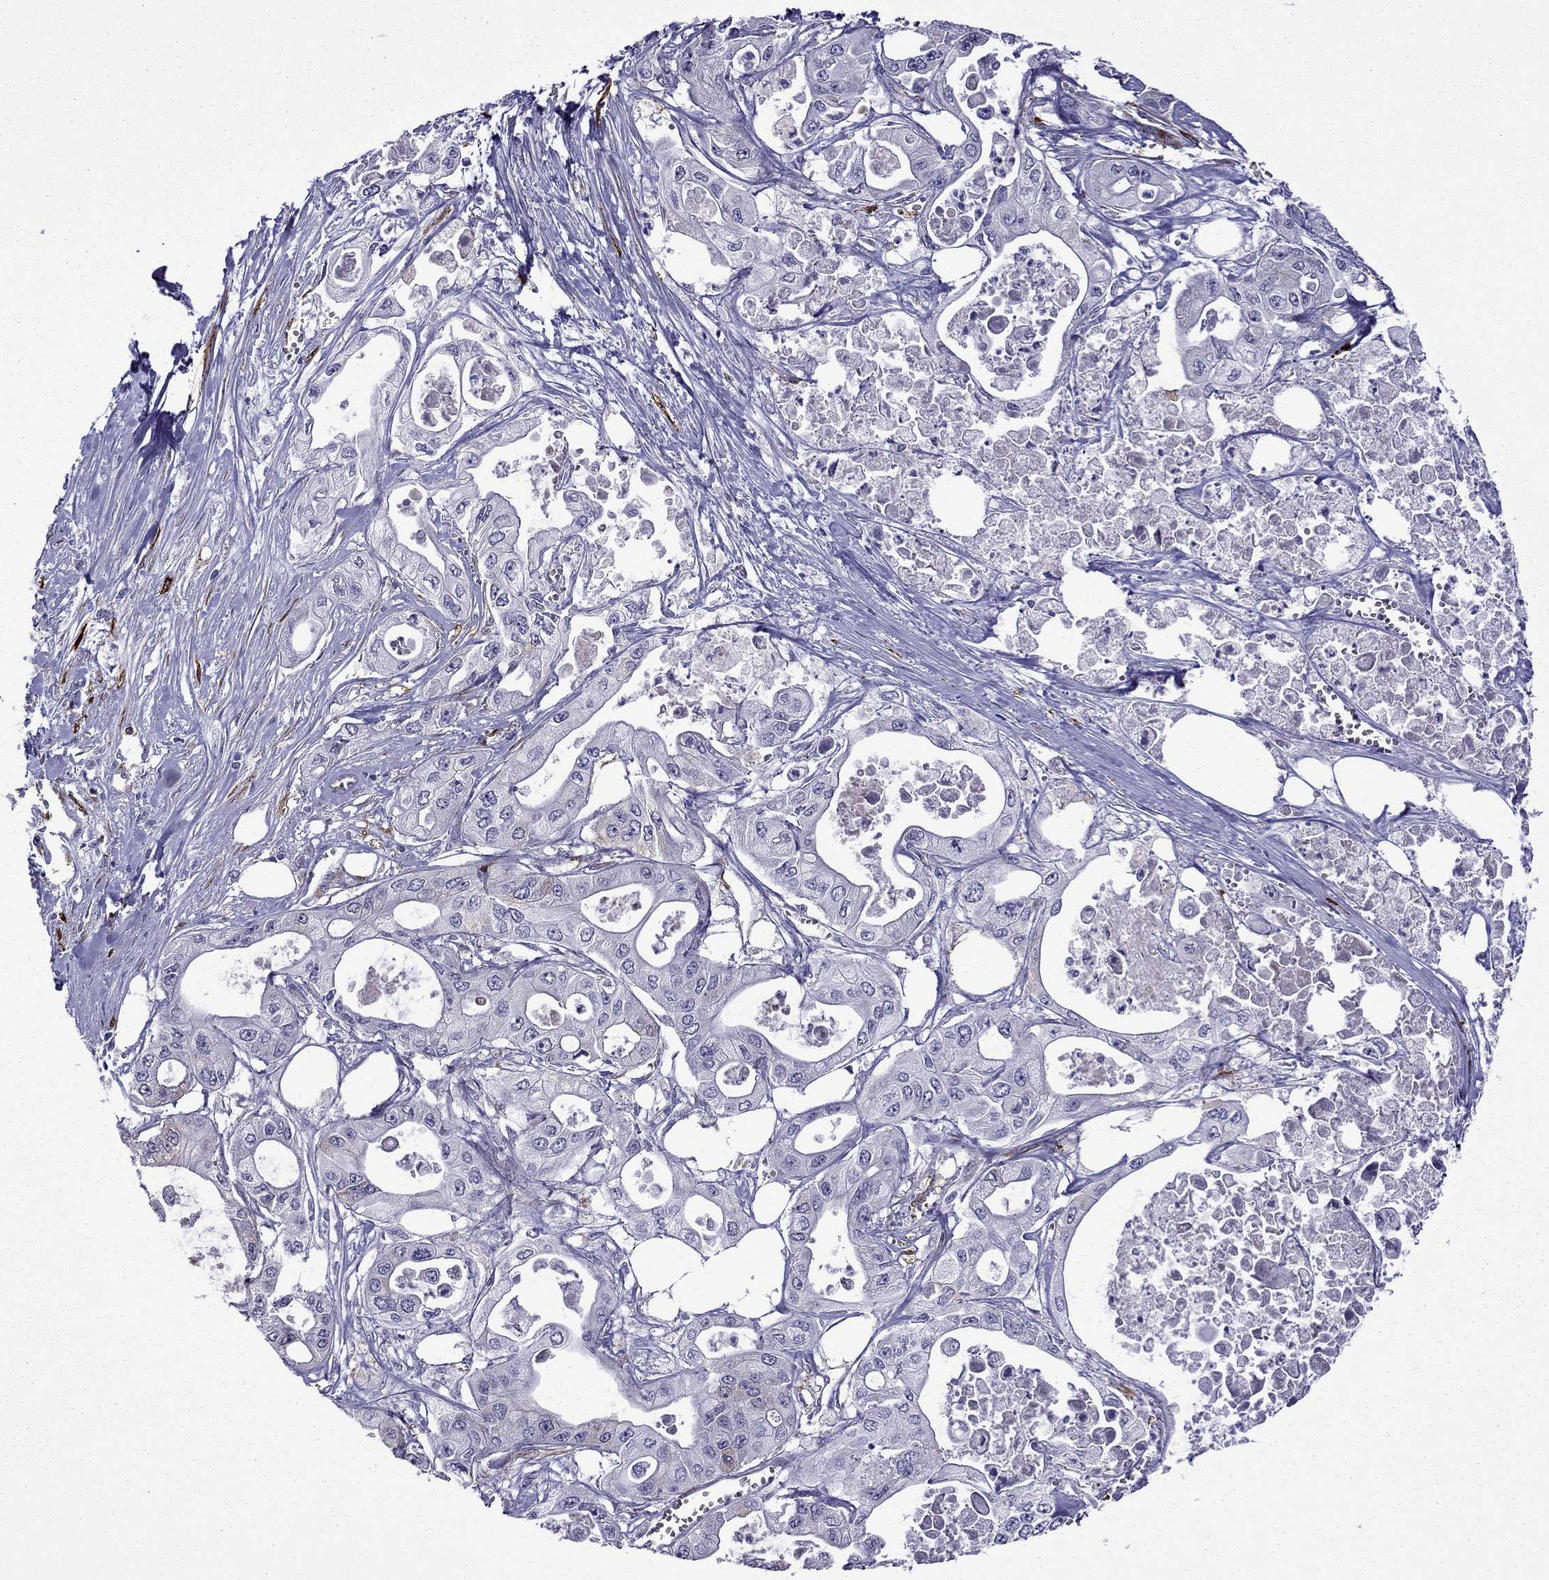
{"staining": {"intensity": "negative", "quantity": "none", "location": "none"}, "tissue": "pancreatic cancer", "cell_type": "Tumor cells", "image_type": "cancer", "snomed": [{"axis": "morphology", "description": "Adenocarcinoma, NOS"}, {"axis": "topography", "description": "Pancreas"}], "caption": "Photomicrograph shows no protein expression in tumor cells of pancreatic cancer (adenocarcinoma) tissue.", "gene": "MAP4", "patient": {"sex": "male", "age": 70}}